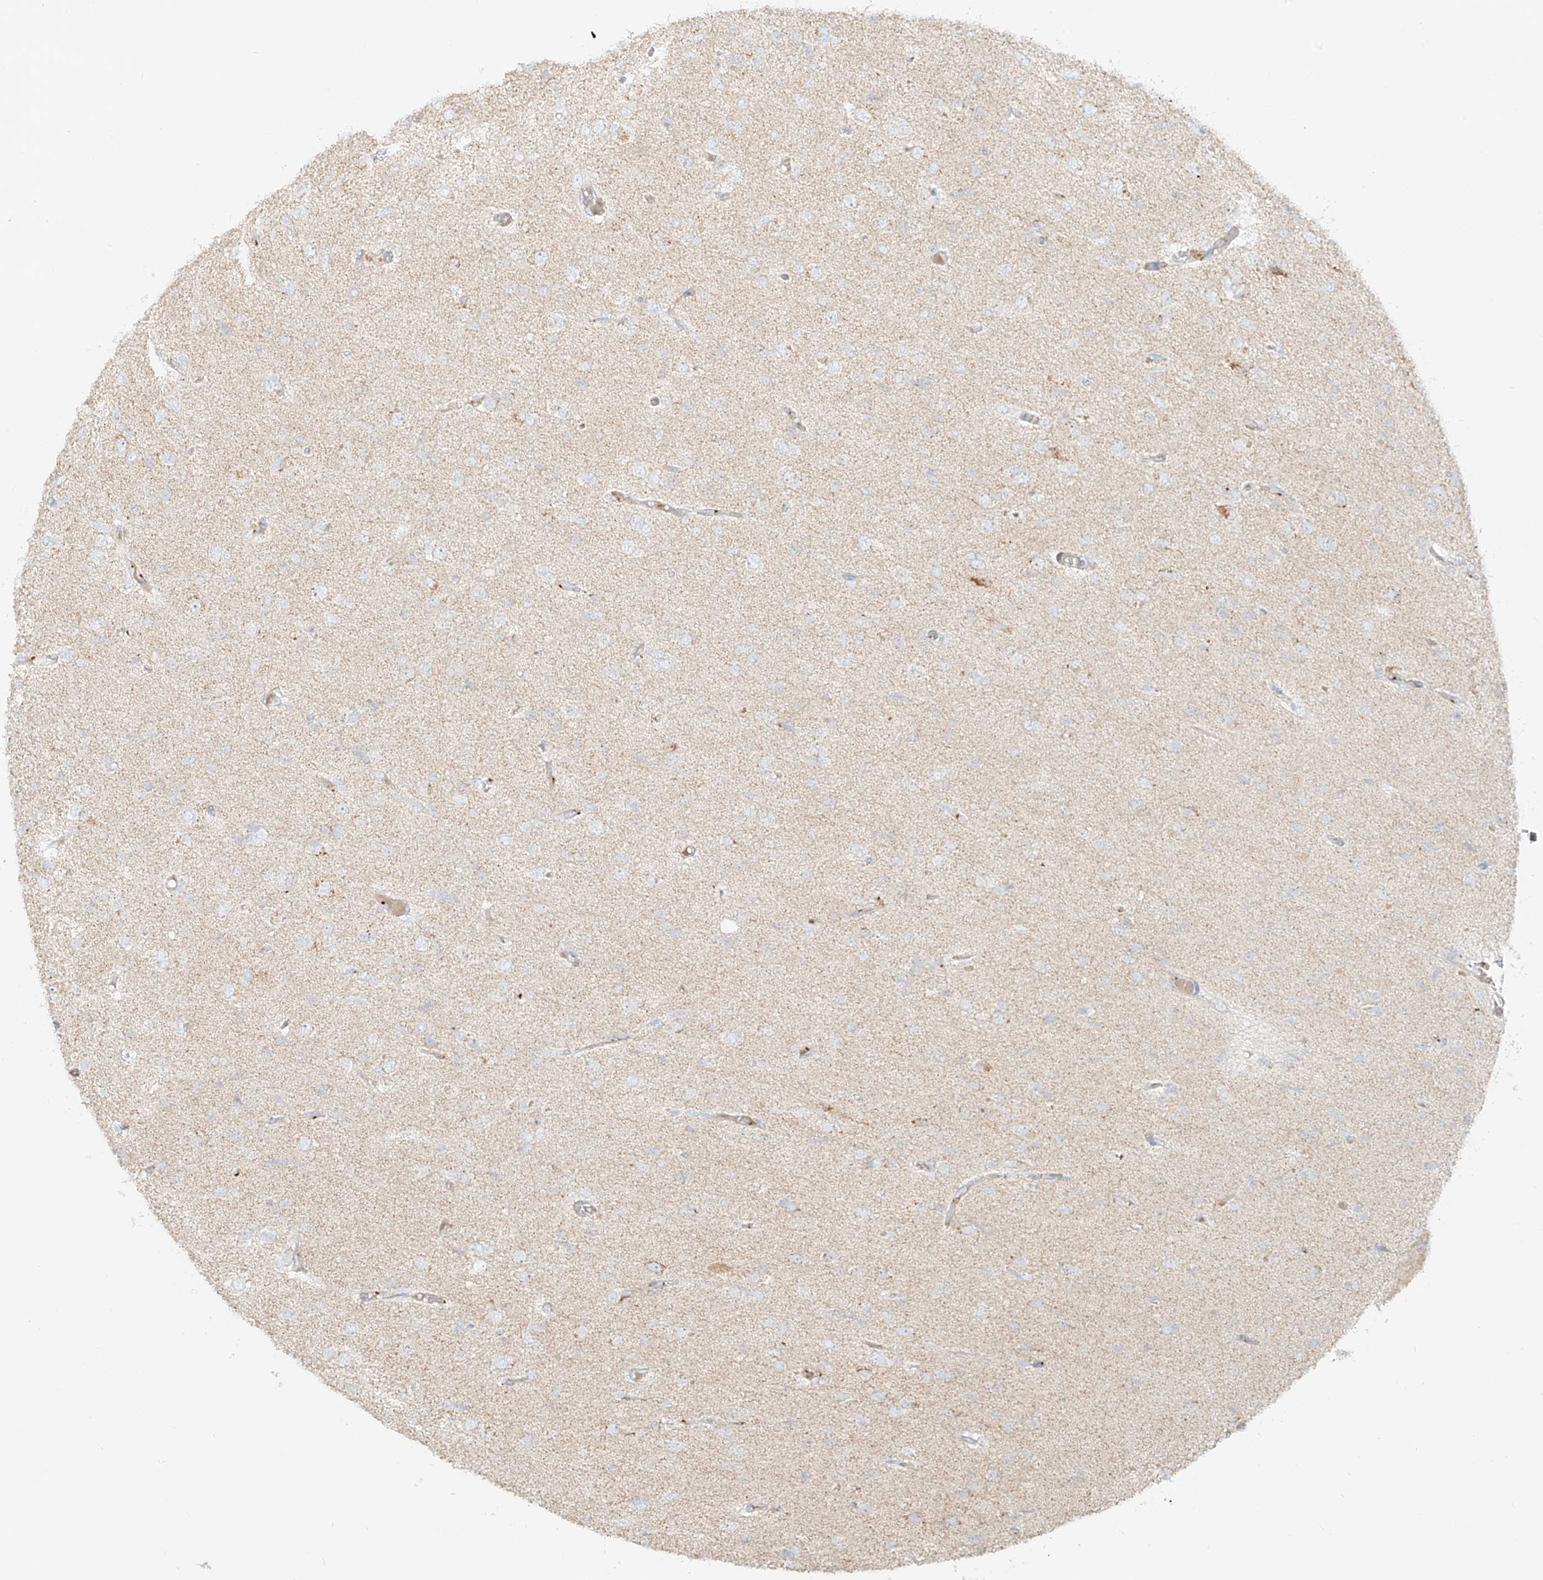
{"staining": {"intensity": "negative", "quantity": "none", "location": "none"}, "tissue": "glioma", "cell_type": "Tumor cells", "image_type": "cancer", "snomed": [{"axis": "morphology", "description": "Glioma, malignant, High grade"}, {"axis": "topography", "description": "Brain"}], "caption": "This is a image of immunohistochemistry (IHC) staining of malignant high-grade glioma, which shows no staining in tumor cells.", "gene": "TMEM87B", "patient": {"sex": "female", "age": 59}}